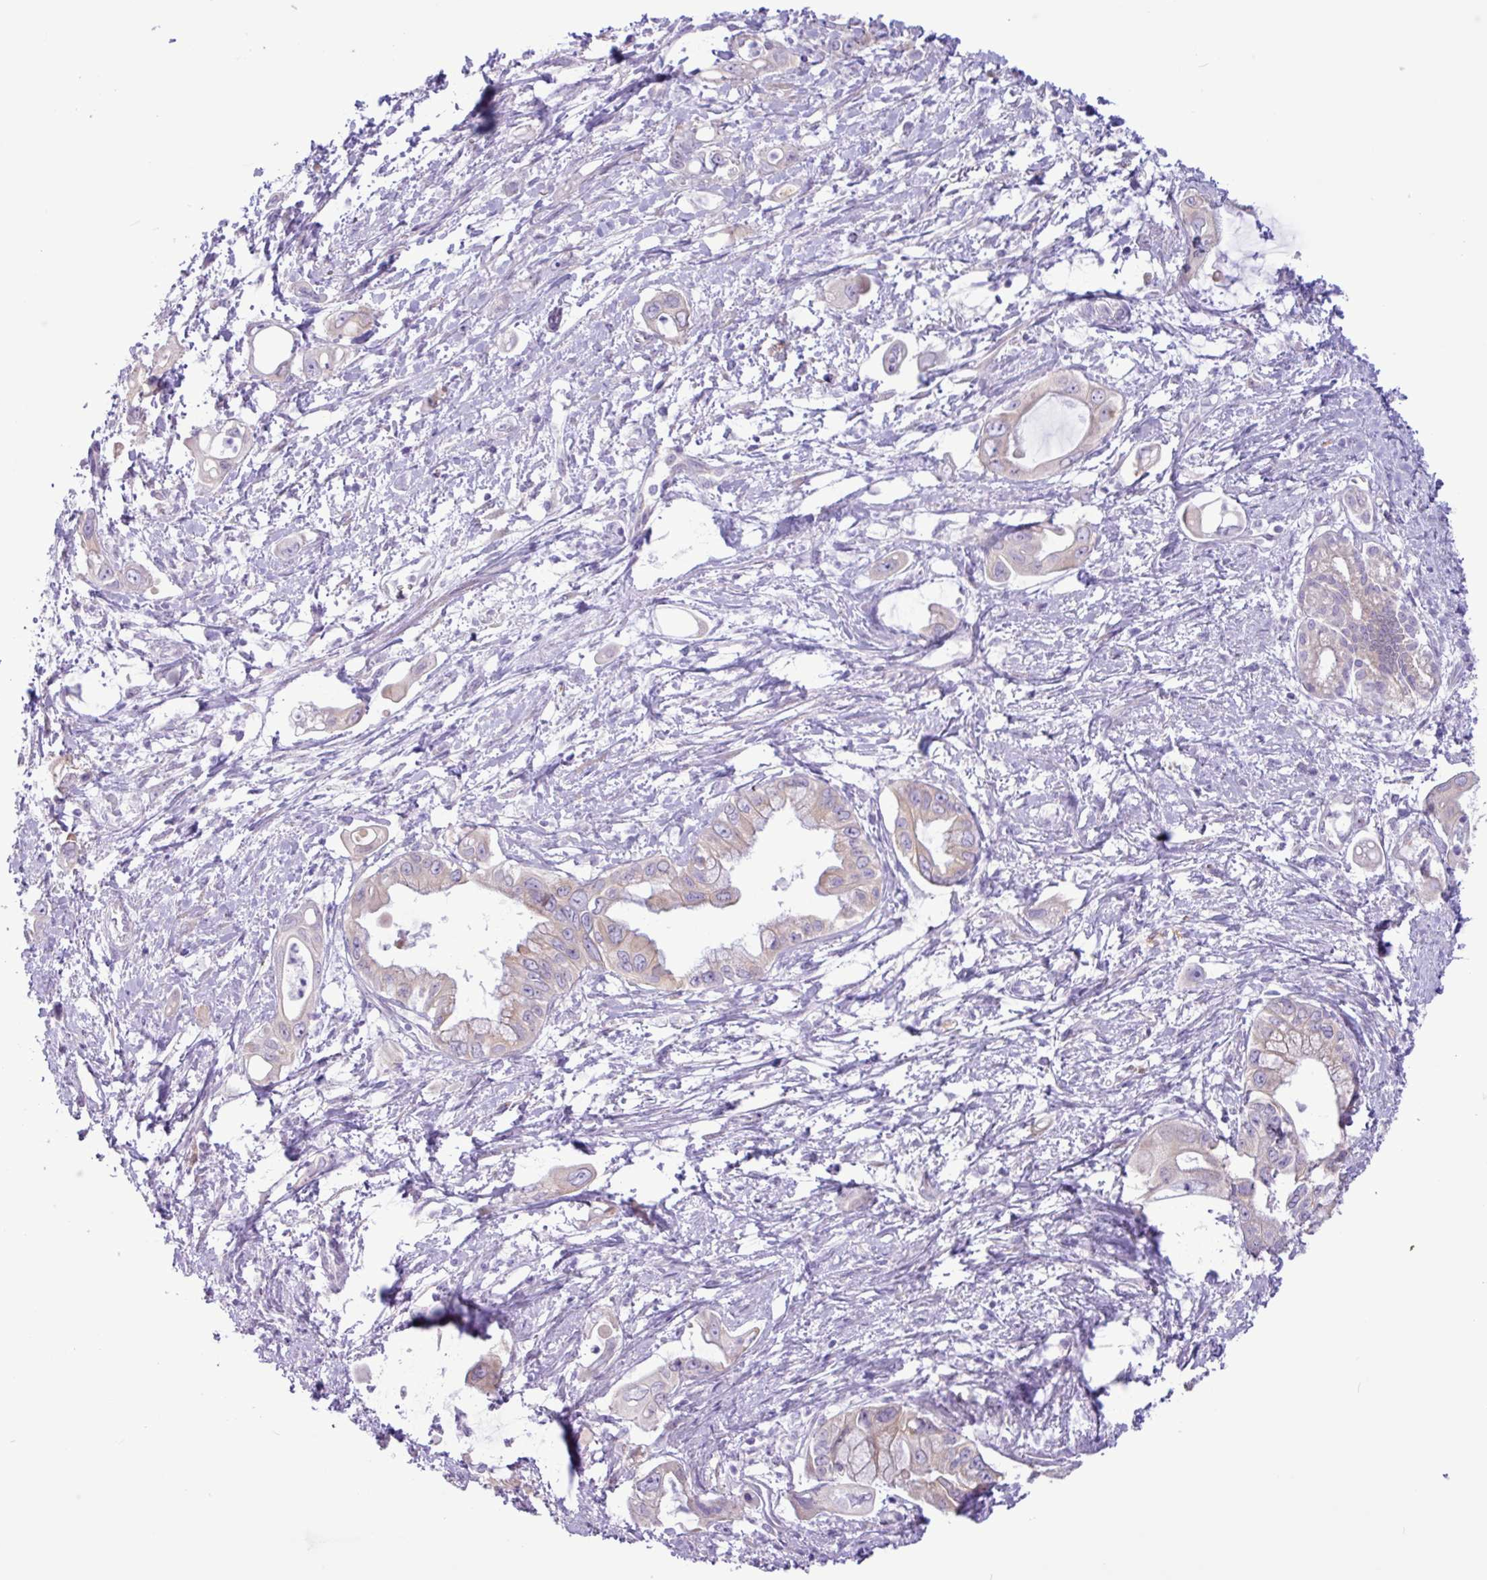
{"staining": {"intensity": "weak", "quantity": "<25%", "location": "cytoplasmic/membranous"}, "tissue": "pancreatic cancer", "cell_type": "Tumor cells", "image_type": "cancer", "snomed": [{"axis": "morphology", "description": "Adenocarcinoma, NOS"}, {"axis": "topography", "description": "Pancreas"}], "caption": "Human pancreatic cancer stained for a protein using IHC shows no staining in tumor cells.", "gene": "SLC38A1", "patient": {"sex": "male", "age": 61}}